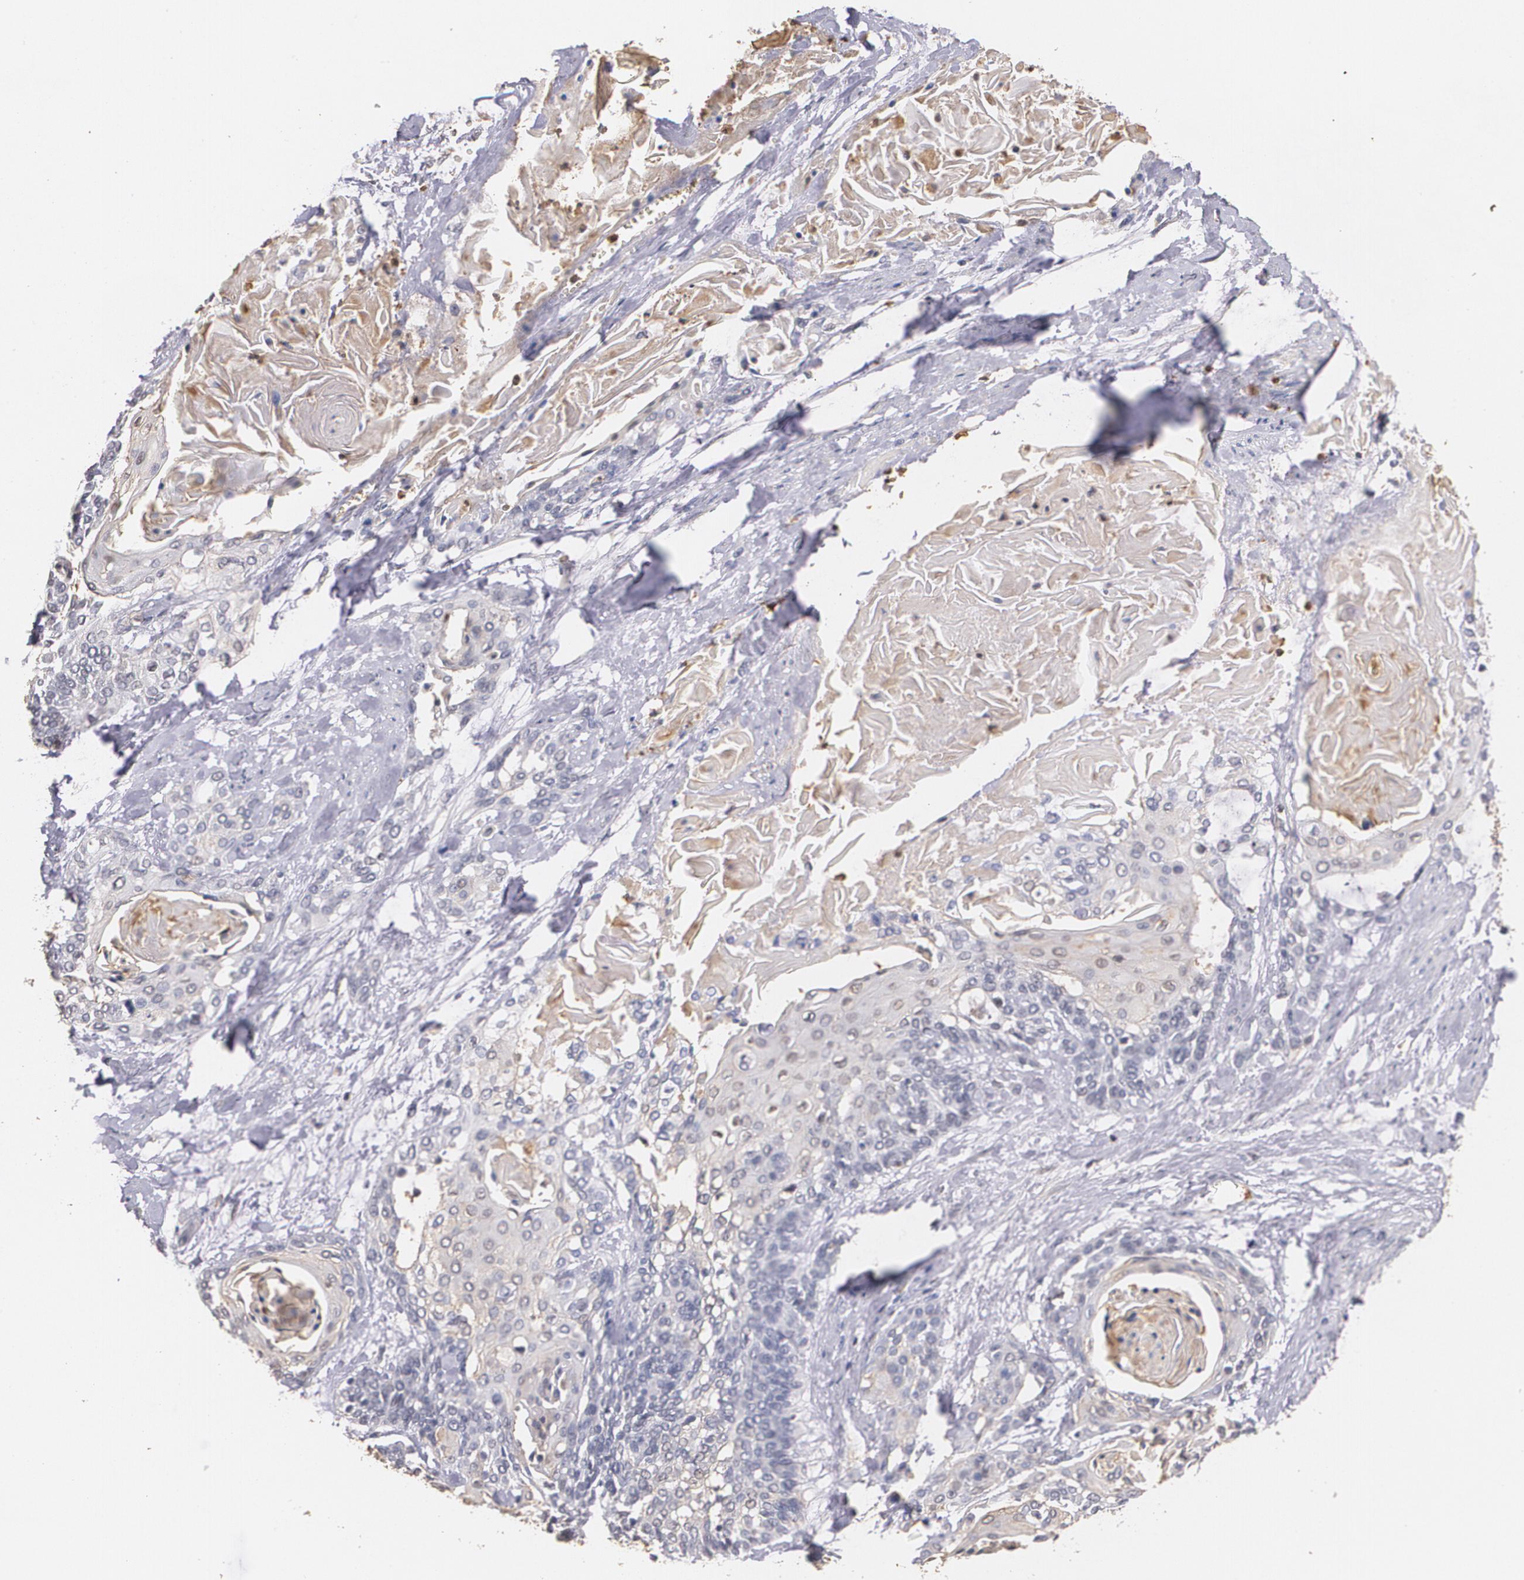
{"staining": {"intensity": "weak", "quantity": "<25%", "location": "cytoplasmic/membranous"}, "tissue": "cervical cancer", "cell_type": "Tumor cells", "image_type": "cancer", "snomed": [{"axis": "morphology", "description": "Squamous cell carcinoma, NOS"}, {"axis": "topography", "description": "Cervix"}], "caption": "Cervical cancer was stained to show a protein in brown. There is no significant staining in tumor cells.", "gene": "PTS", "patient": {"sex": "female", "age": 57}}